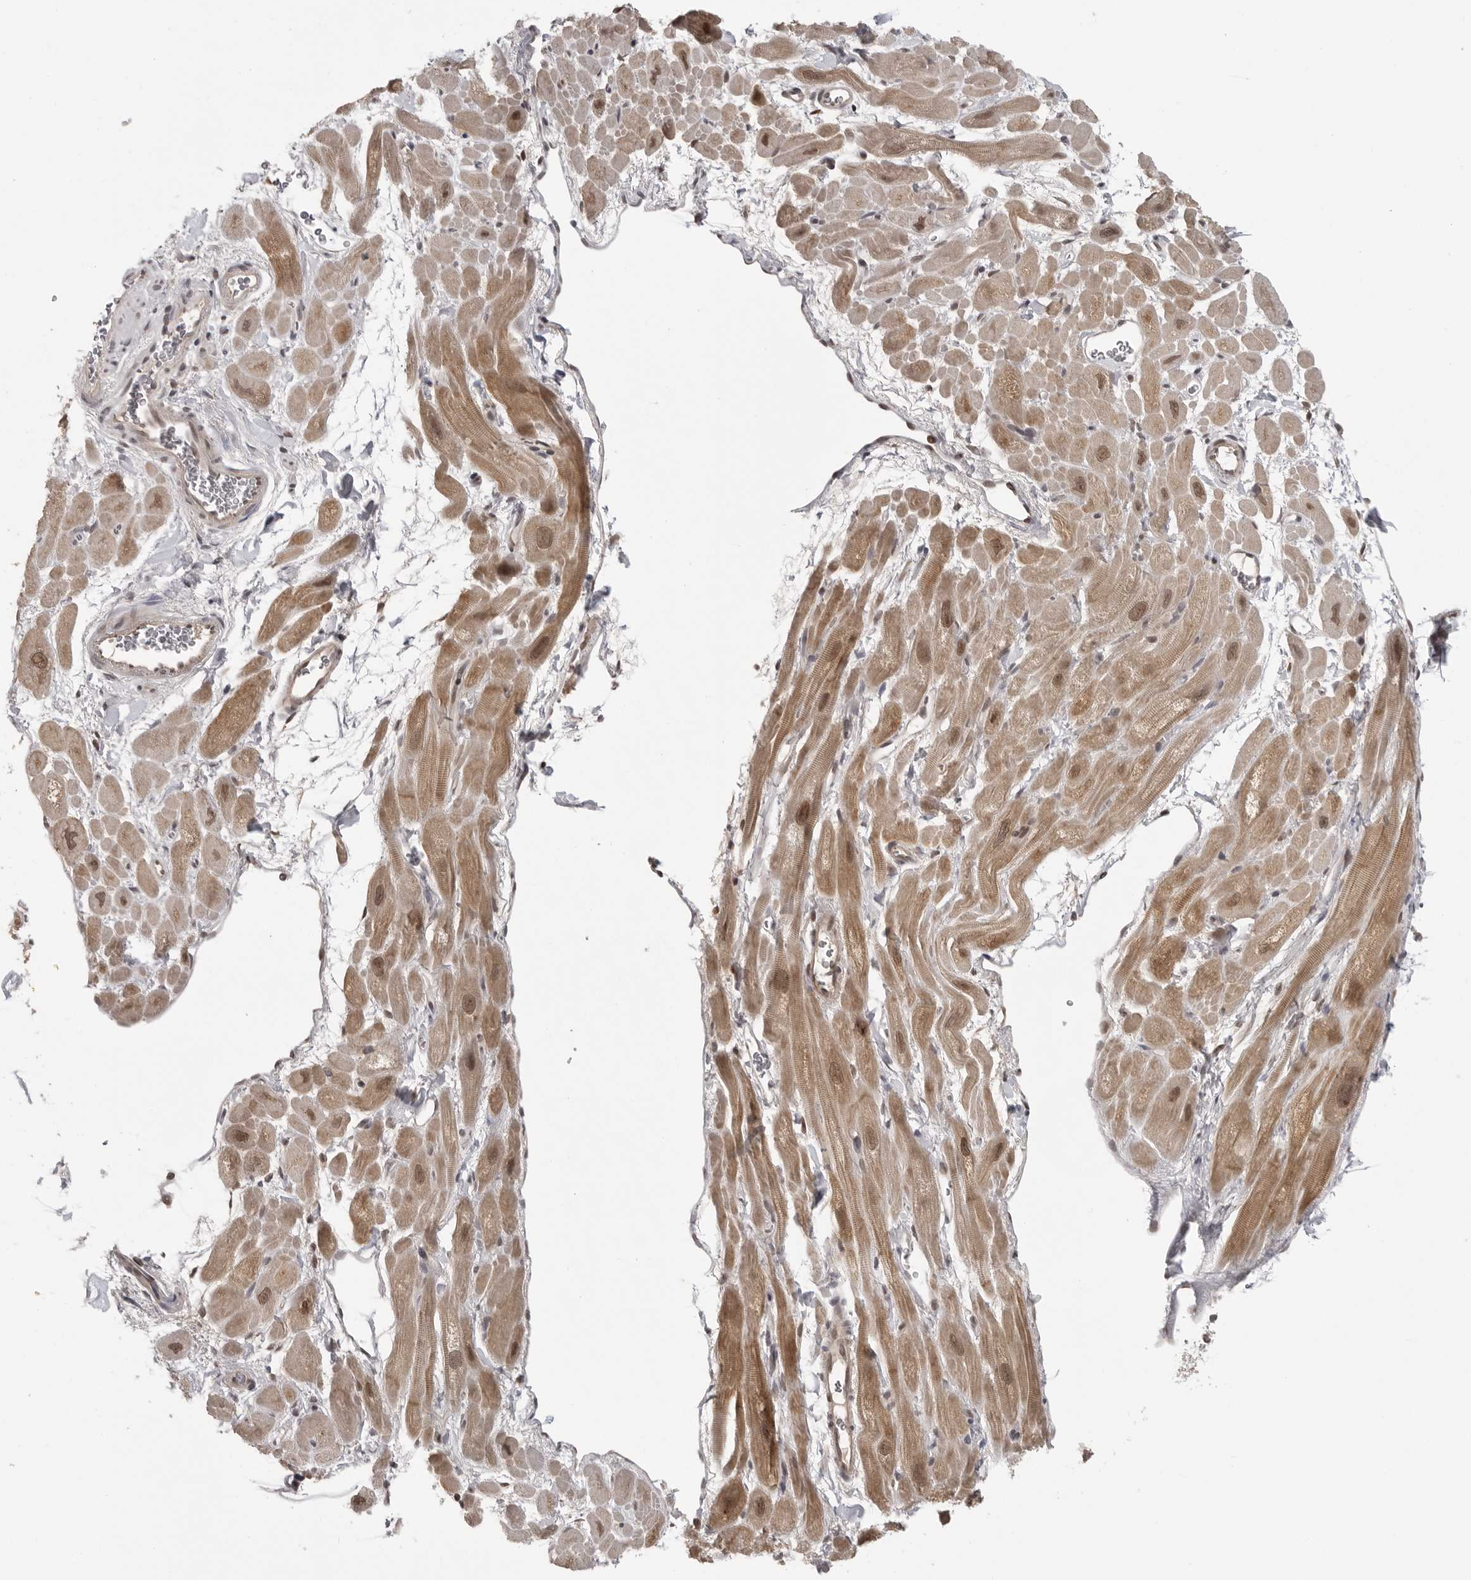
{"staining": {"intensity": "moderate", "quantity": ">75%", "location": "cytoplasmic/membranous,nuclear"}, "tissue": "heart muscle", "cell_type": "Cardiomyocytes", "image_type": "normal", "snomed": [{"axis": "morphology", "description": "Normal tissue, NOS"}, {"axis": "topography", "description": "Heart"}], "caption": "This micrograph displays immunohistochemistry (IHC) staining of unremarkable heart muscle, with medium moderate cytoplasmic/membranous,nuclear staining in approximately >75% of cardiomyocytes.", "gene": "PEG3", "patient": {"sex": "male", "age": 49}}